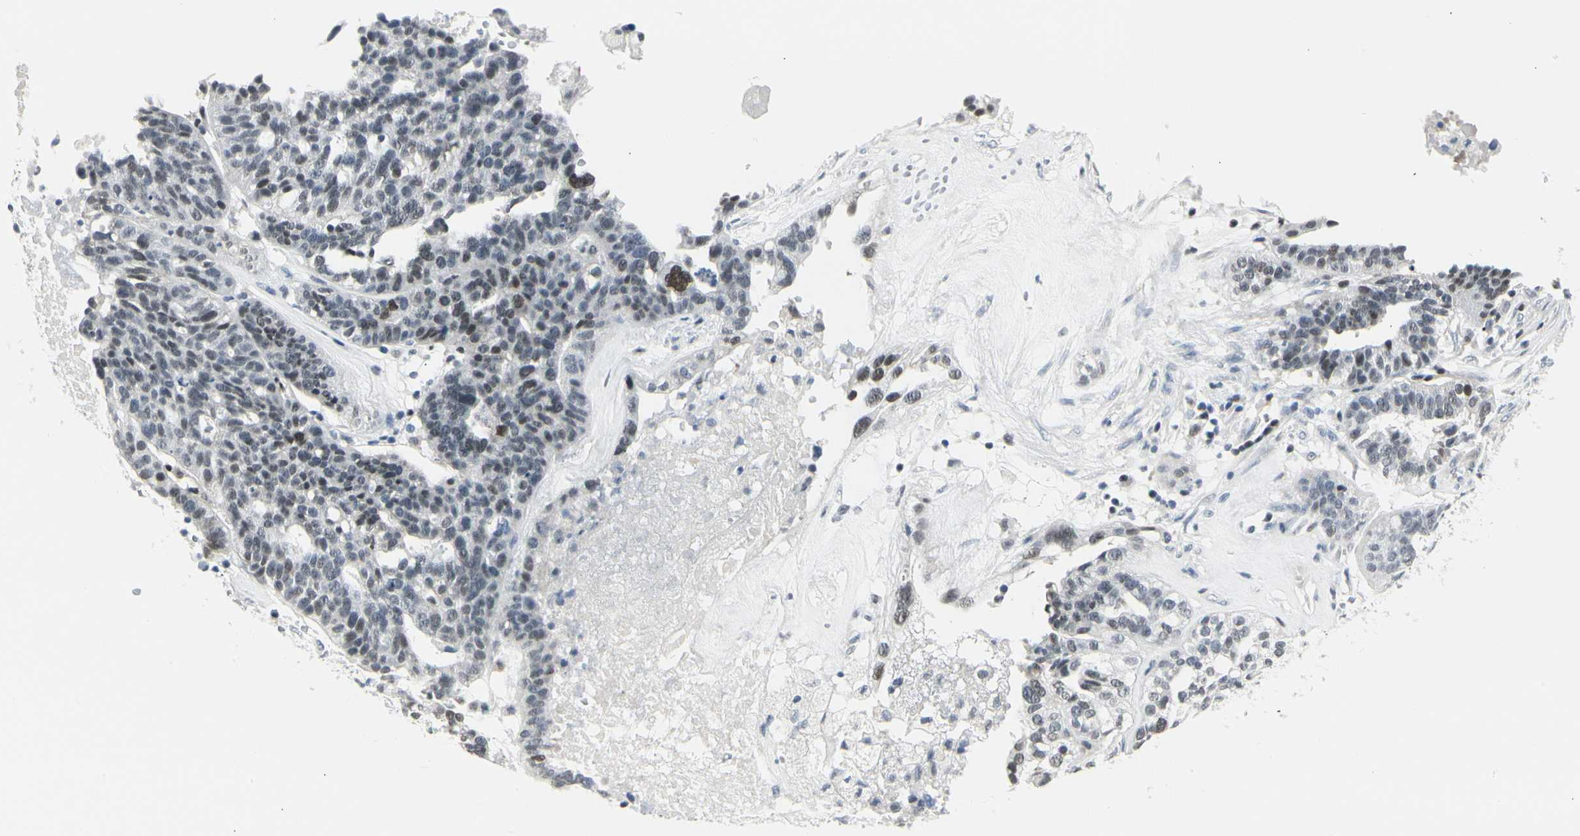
{"staining": {"intensity": "moderate", "quantity": "<25%", "location": "nuclear"}, "tissue": "ovarian cancer", "cell_type": "Tumor cells", "image_type": "cancer", "snomed": [{"axis": "morphology", "description": "Cystadenocarcinoma, serous, NOS"}, {"axis": "topography", "description": "Ovary"}], "caption": "Approximately <25% of tumor cells in human serous cystadenocarcinoma (ovarian) exhibit moderate nuclear protein positivity as visualized by brown immunohistochemical staining.", "gene": "ZBTB7B", "patient": {"sex": "female", "age": 59}}